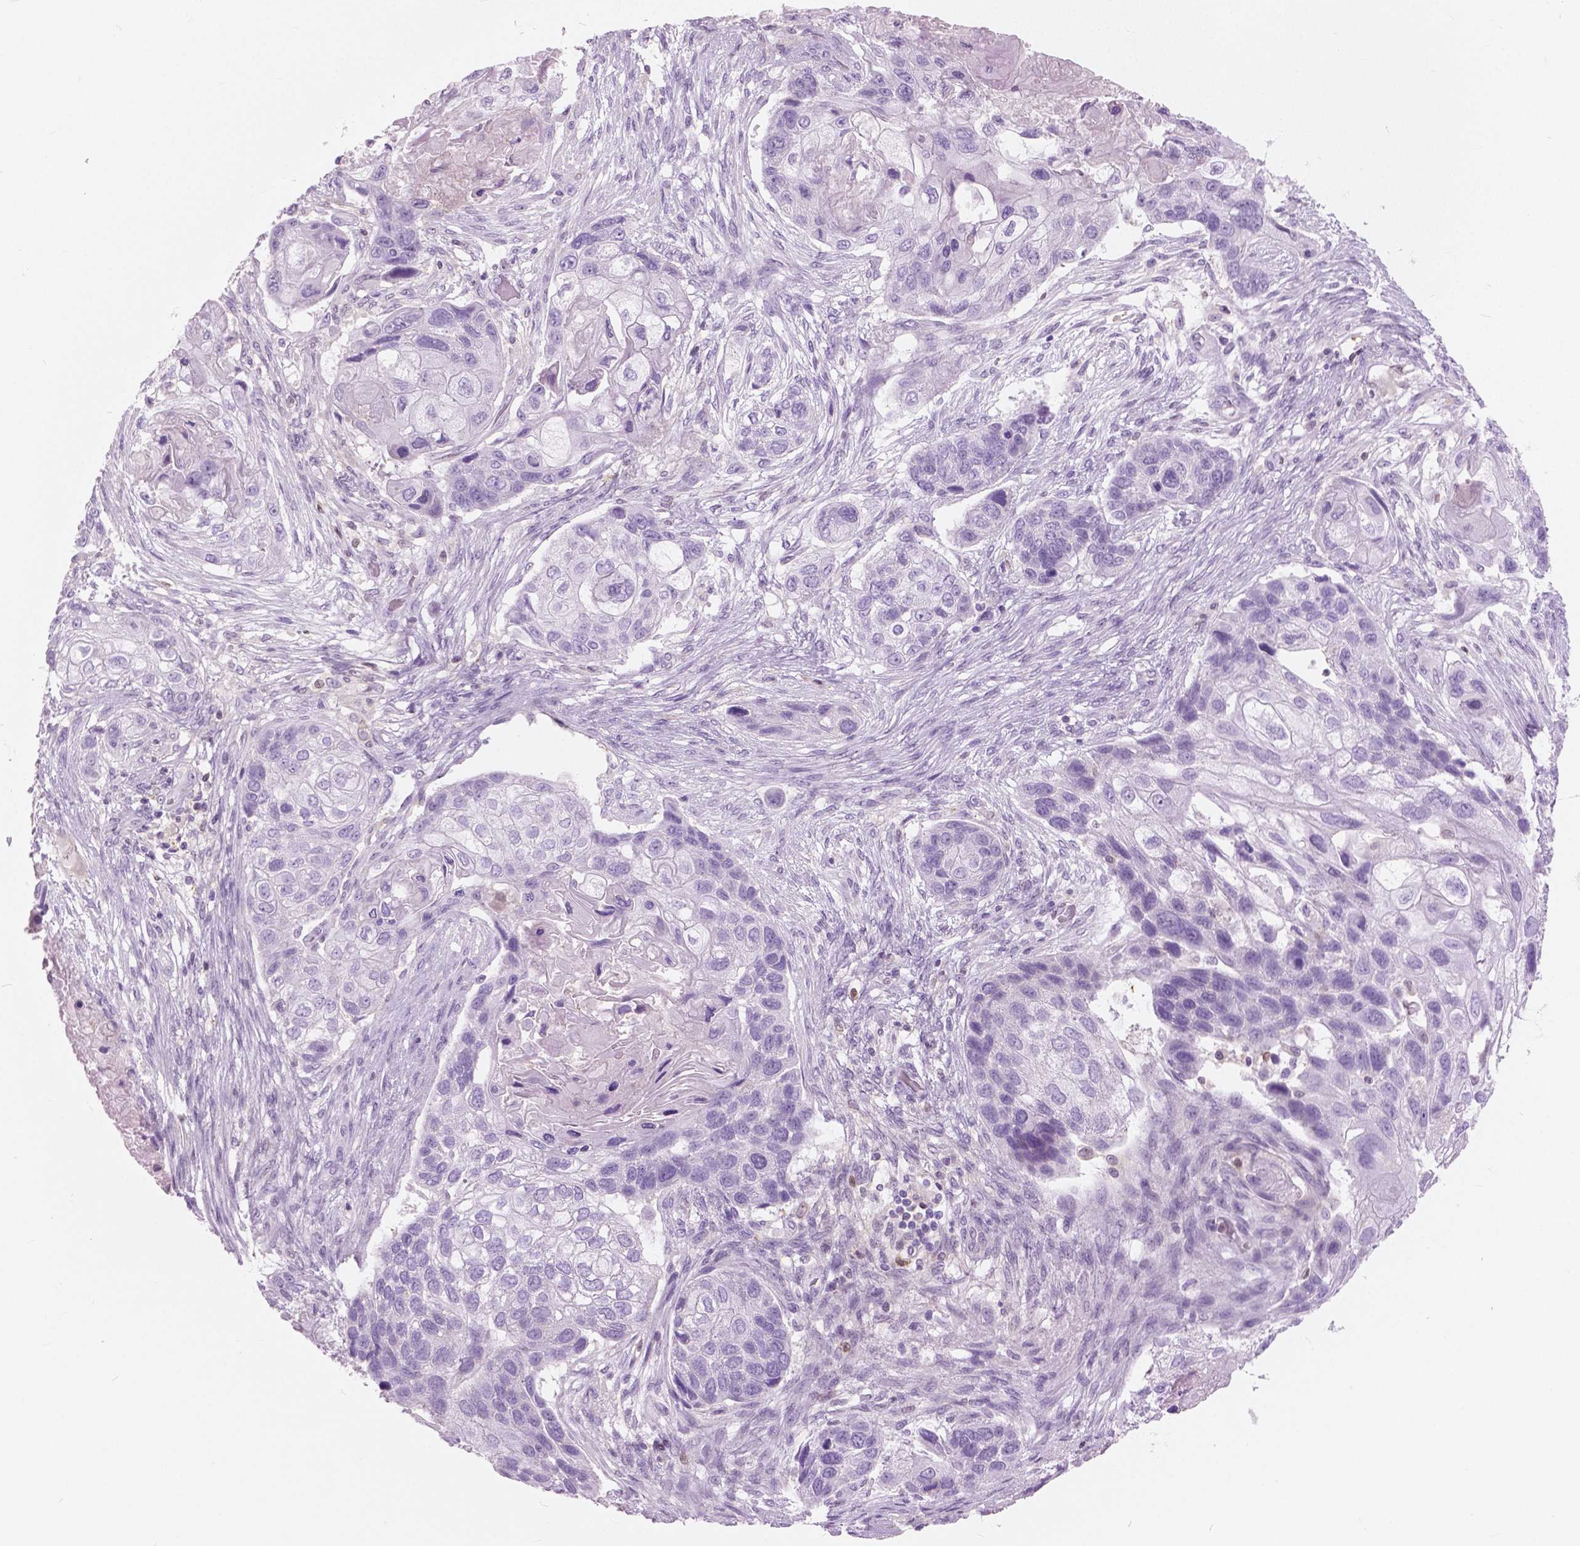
{"staining": {"intensity": "negative", "quantity": "none", "location": "none"}, "tissue": "lung cancer", "cell_type": "Tumor cells", "image_type": "cancer", "snomed": [{"axis": "morphology", "description": "Squamous cell carcinoma, NOS"}, {"axis": "topography", "description": "Lung"}], "caption": "Lung cancer (squamous cell carcinoma) was stained to show a protein in brown. There is no significant positivity in tumor cells.", "gene": "GALM", "patient": {"sex": "male", "age": 69}}